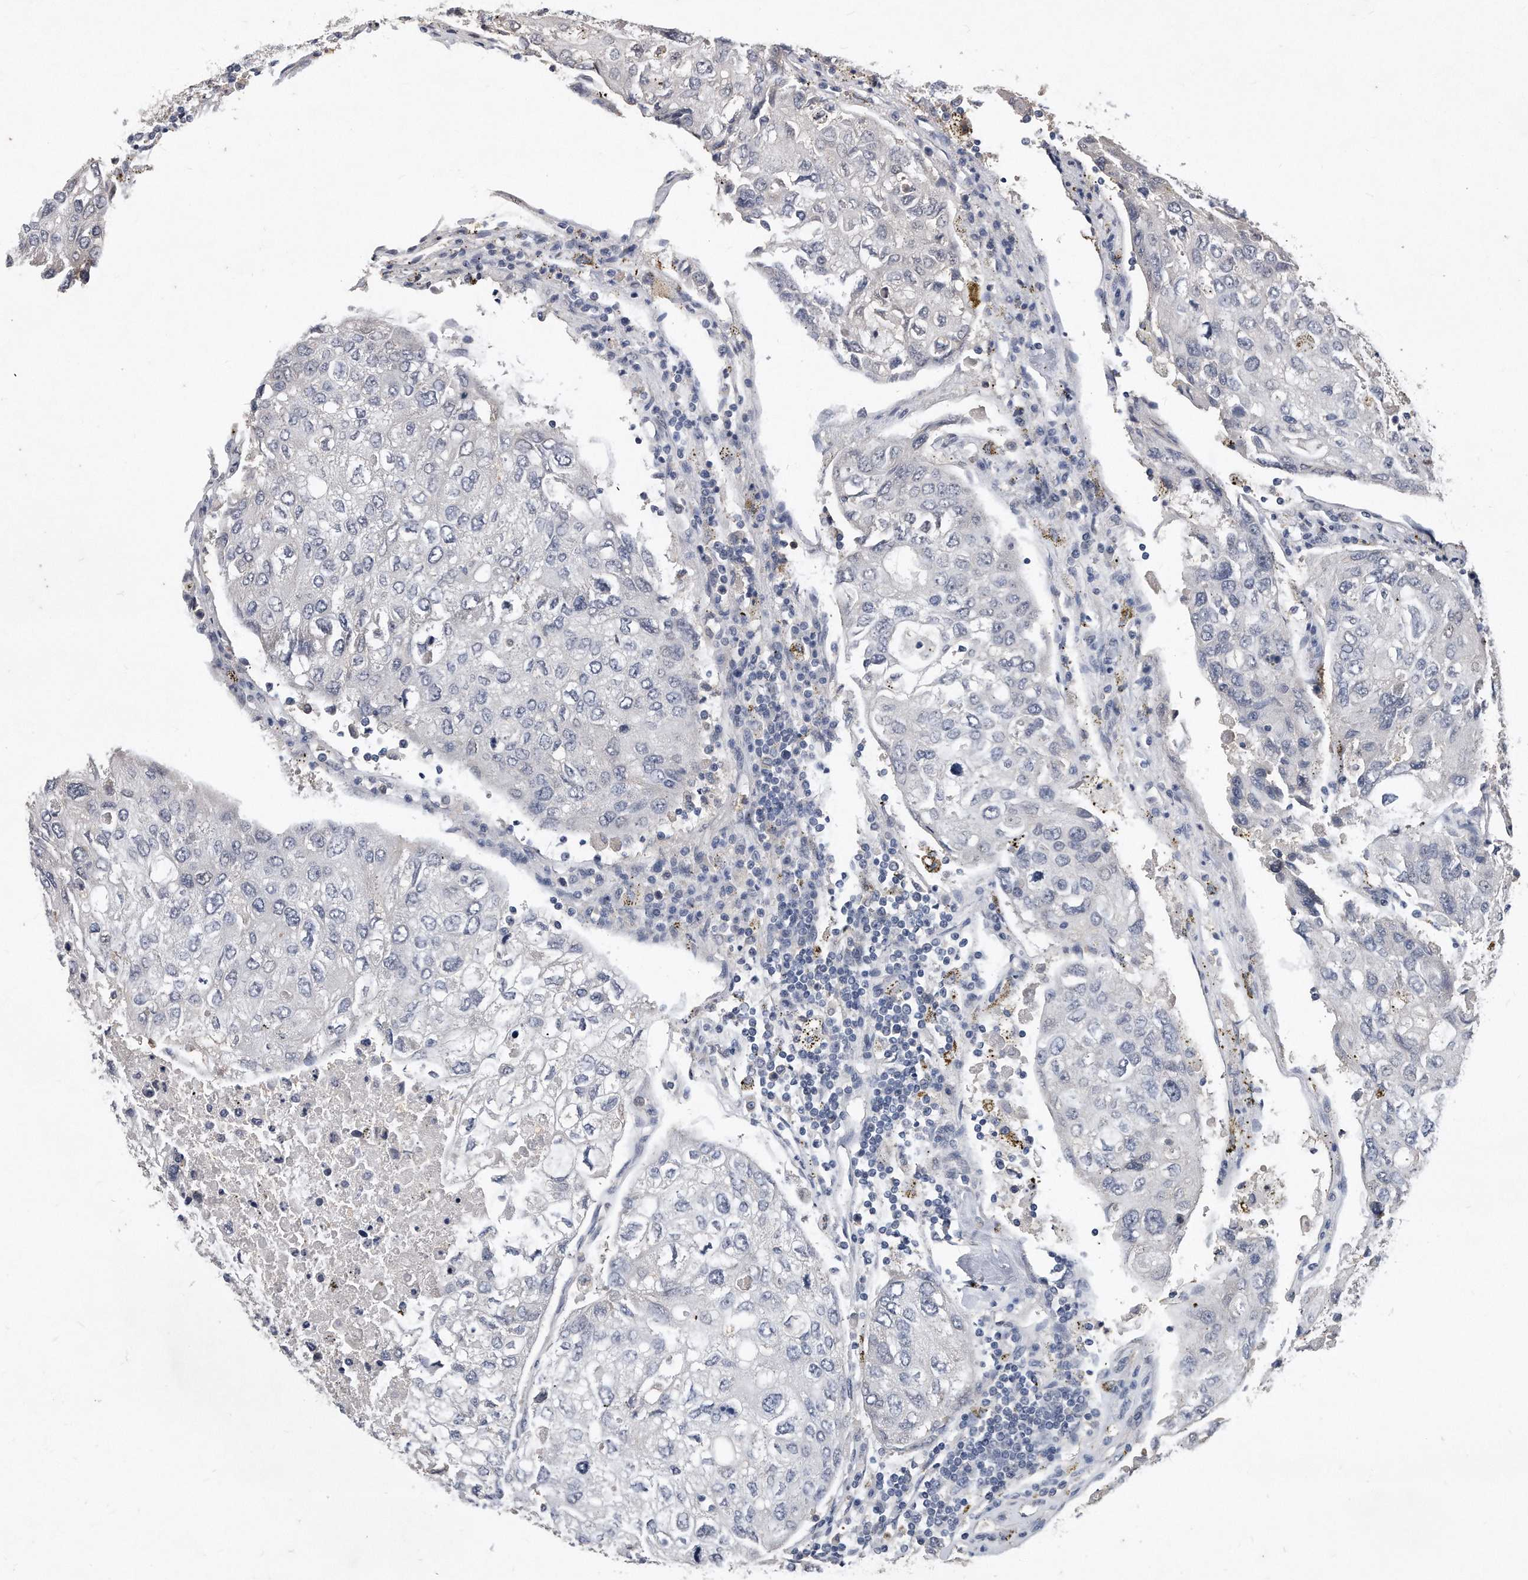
{"staining": {"intensity": "negative", "quantity": "none", "location": "none"}, "tissue": "urothelial cancer", "cell_type": "Tumor cells", "image_type": "cancer", "snomed": [{"axis": "morphology", "description": "Urothelial carcinoma, High grade"}, {"axis": "topography", "description": "Lymph node"}, {"axis": "topography", "description": "Urinary bladder"}], "caption": "Tumor cells are negative for protein expression in human urothelial cancer. (DAB (3,3'-diaminobenzidine) IHC visualized using brightfield microscopy, high magnification).", "gene": "HOMER3", "patient": {"sex": "male", "age": 51}}